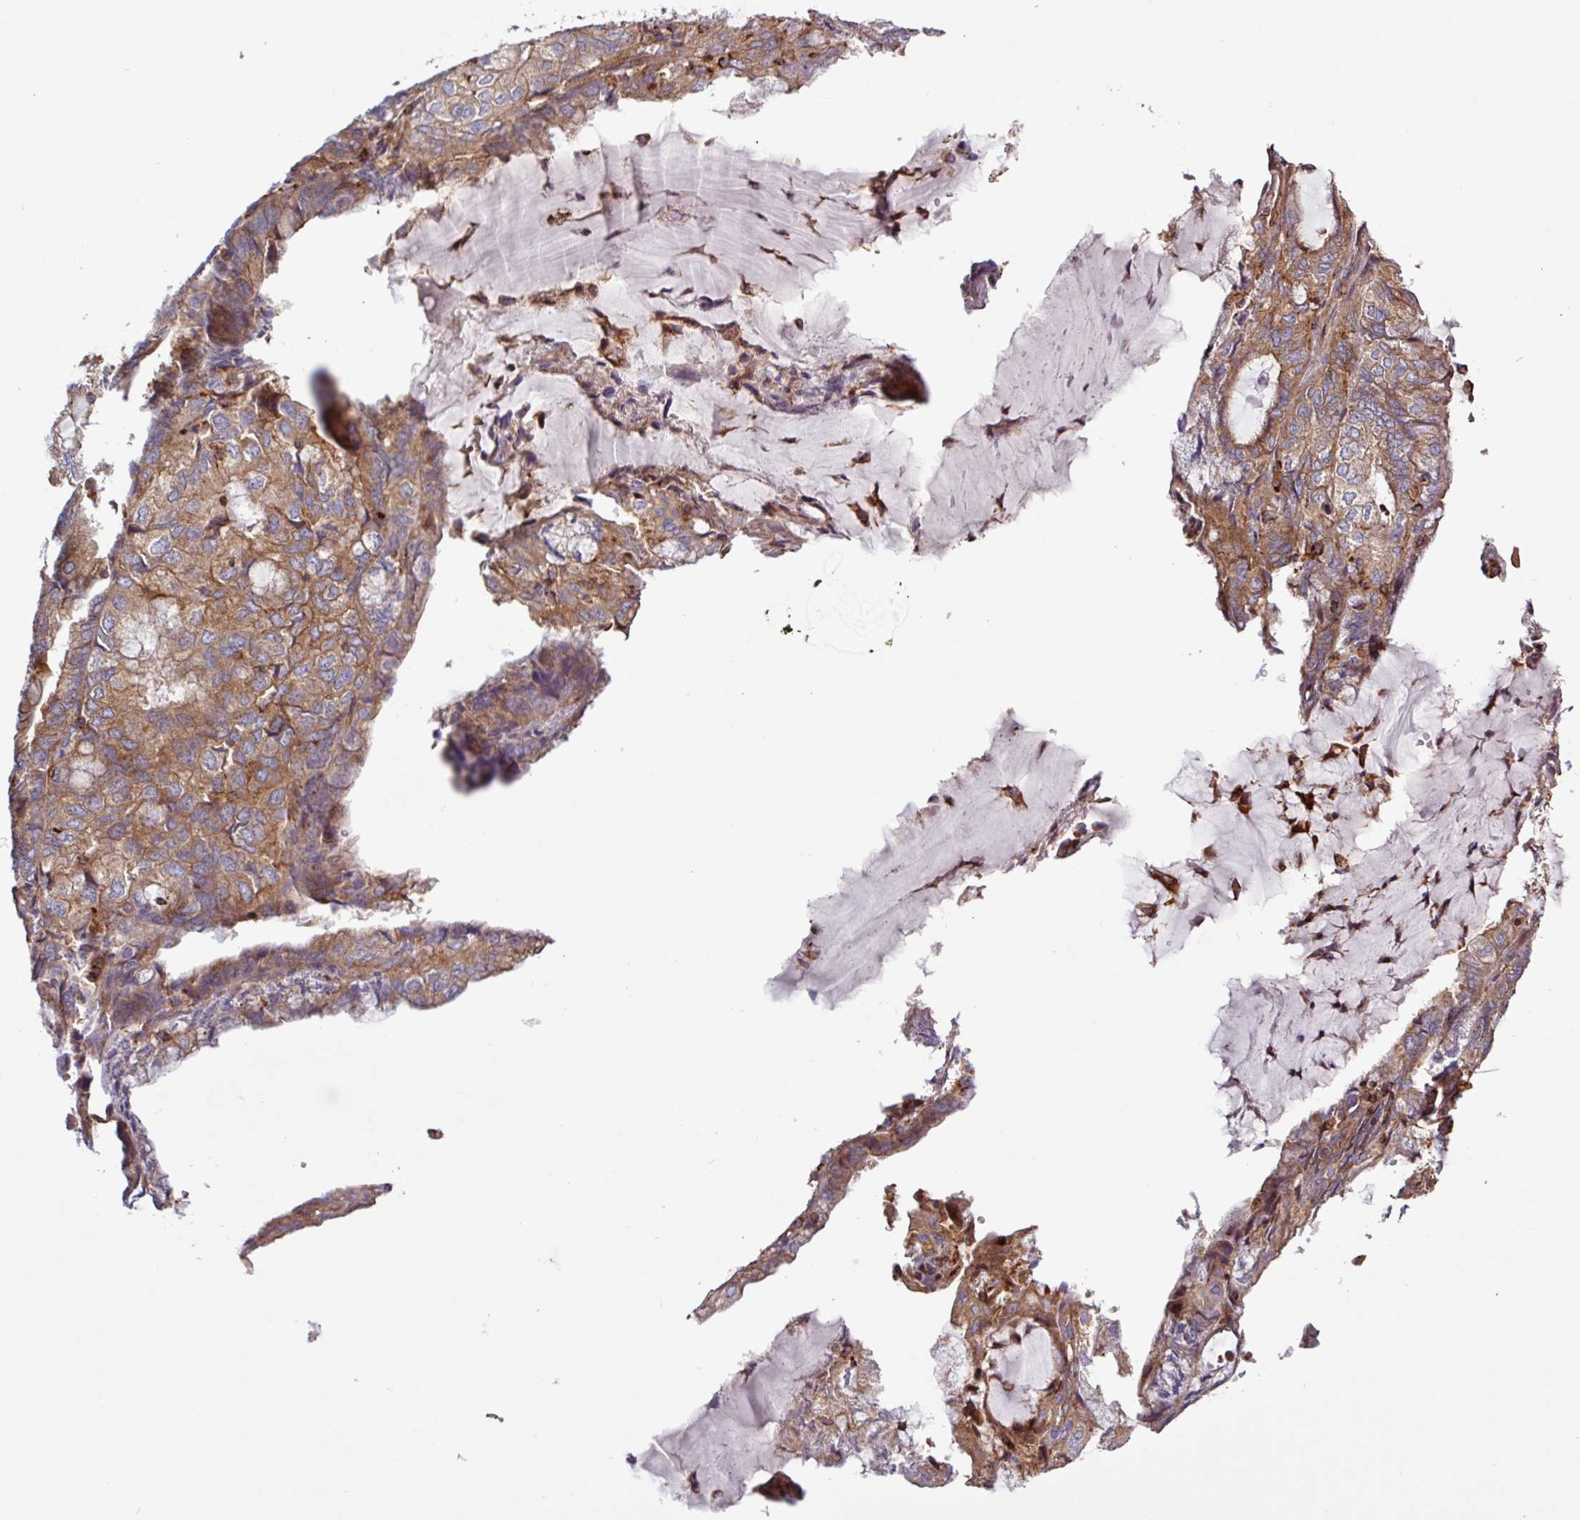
{"staining": {"intensity": "moderate", "quantity": ">75%", "location": "cytoplasmic/membranous"}, "tissue": "endometrial cancer", "cell_type": "Tumor cells", "image_type": "cancer", "snomed": [{"axis": "morphology", "description": "Adenocarcinoma, NOS"}, {"axis": "topography", "description": "Endometrium"}], "caption": "DAB immunohistochemical staining of endometrial cancer (adenocarcinoma) demonstrates moderate cytoplasmic/membranous protein positivity in approximately >75% of tumor cells.", "gene": "ACTR3", "patient": {"sex": "female", "age": 81}}